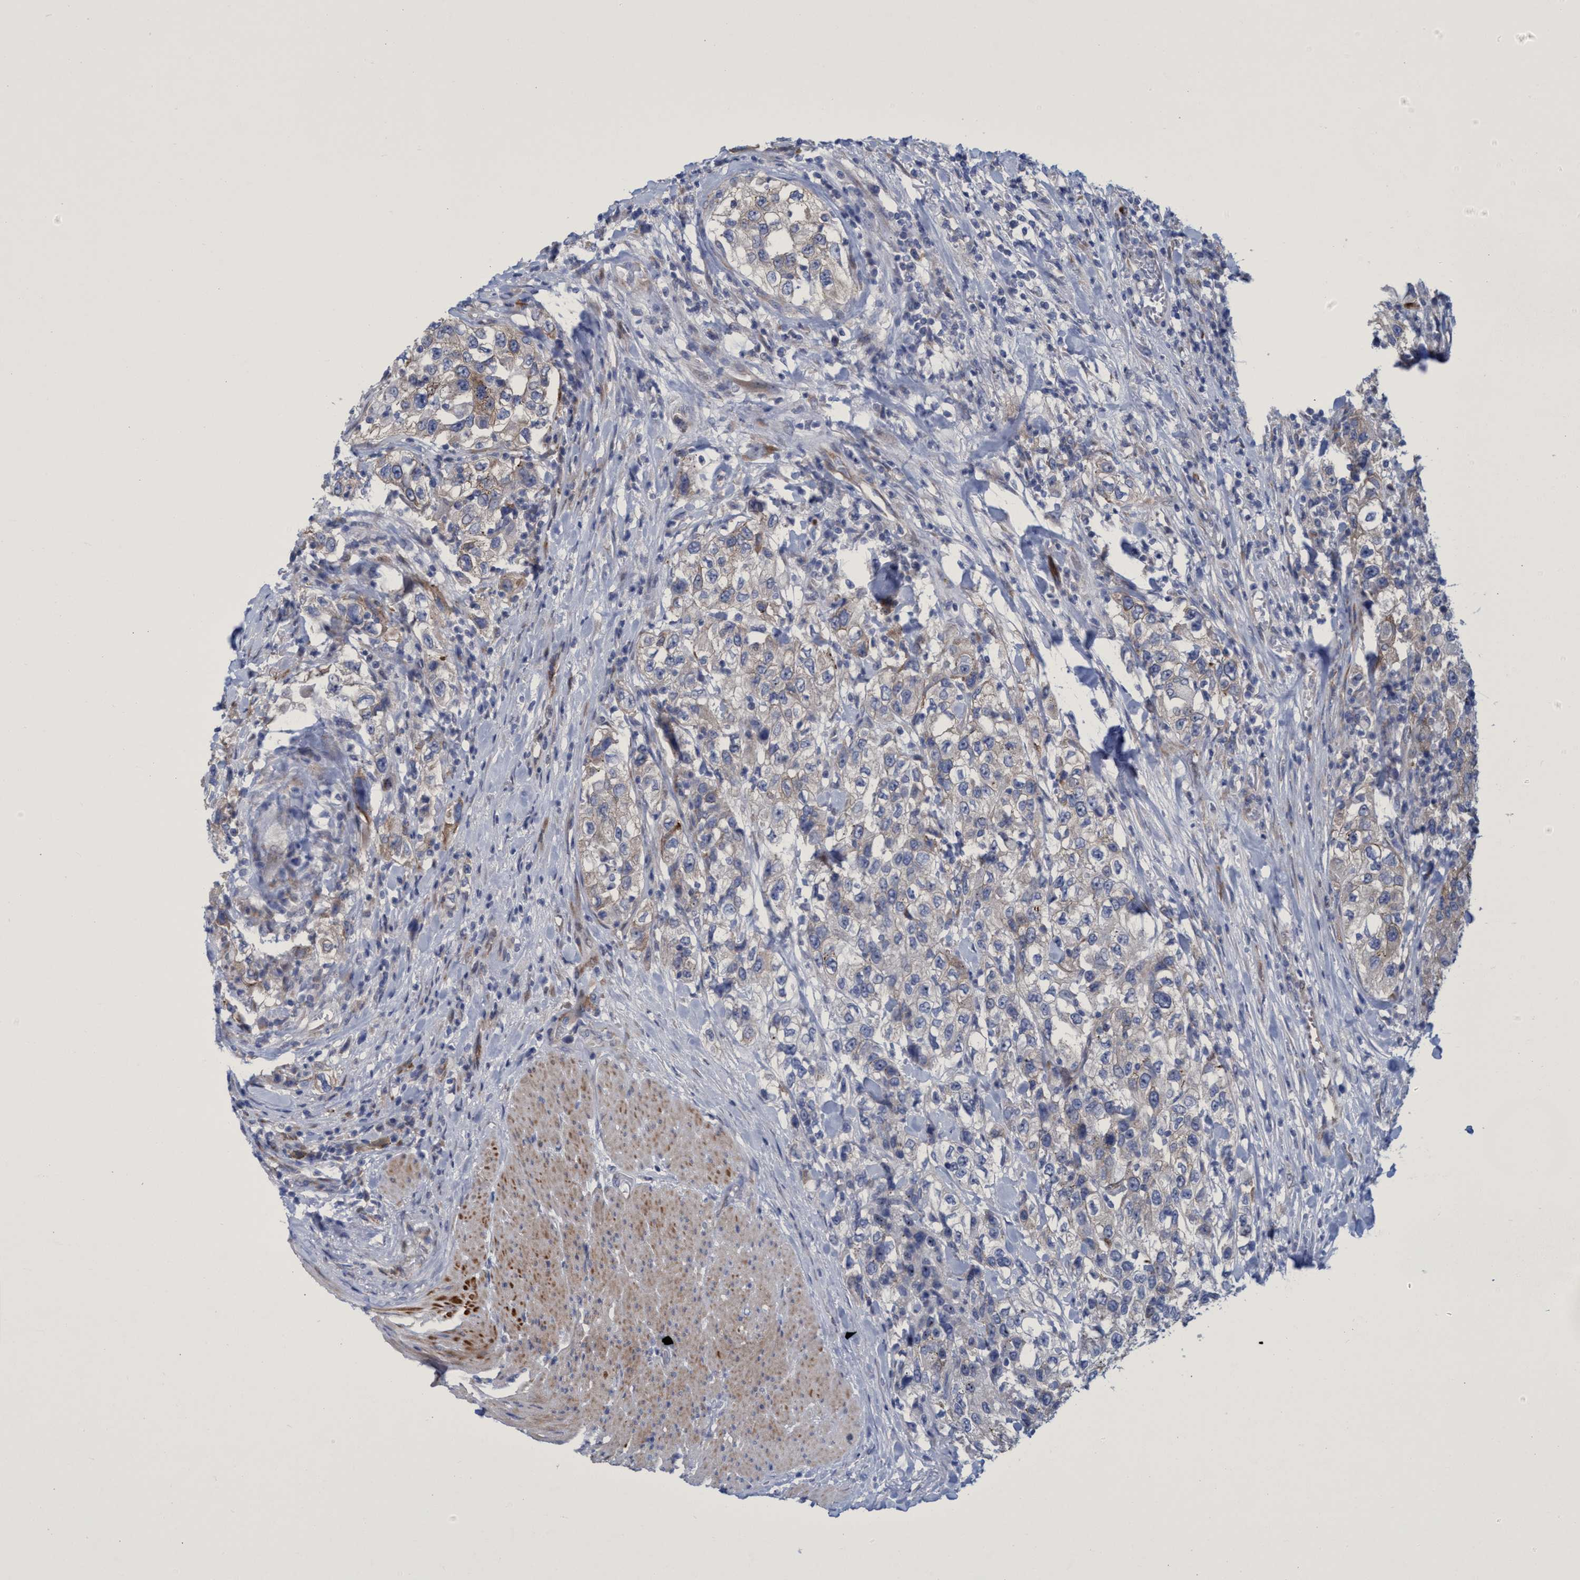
{"staining": {"intensity": "weak", "quantity": "25%-75%", "location": "cytoplasmic/membranous"}, "tissue": "urothelial cancer", "cell_type": "Tumor cells", "image_type": "cancer", "snomed": [{"axis": "morphology", "description": "Urothelial carcinoma, High grade"}, {"axis": "topography", "description": "Urinary bladder"}], "caption": "Weak cytoplasmic/membranous protein staining is seen in approximately 25%-75% of tumor cells in urothelial cancer. (Stains: DAB in brown, nuclei in blue, Microscopy: brightfield microscopy at high magnification).", "gene": "R3HCC1", "patient": {"sex": "female", "age": 80}}